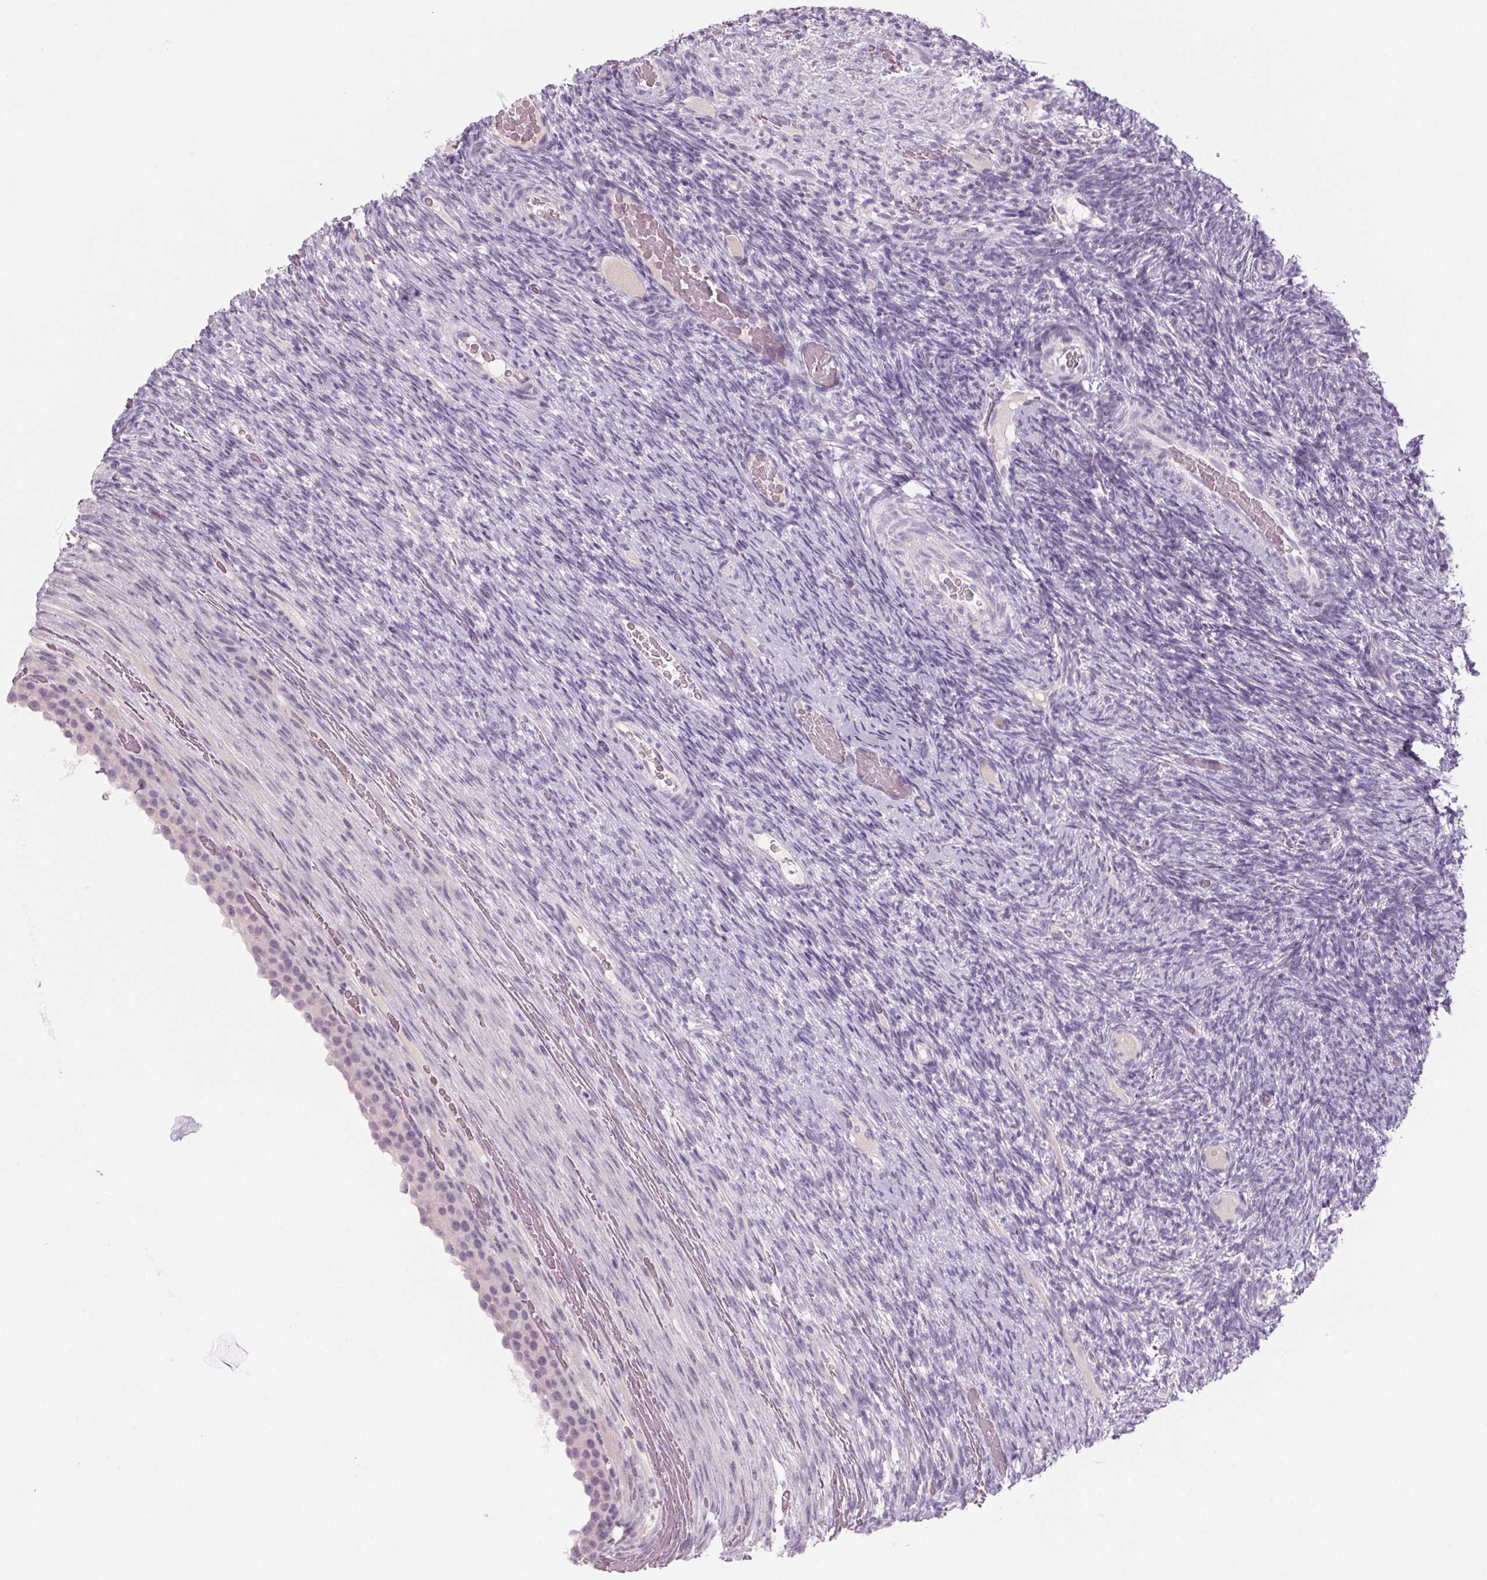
{"staining": {"intensity": "negative", "quantity": "none", "location": "none"}, "tissue": "ovary", "cell_type": "Follicle cells", "image_type": "normal", "snomed": [{"axis": "morphology", "description": "Normal tissue, NOS"}, {"axis": "topography", "description": "Ovary"}], "caption": "IHC histopathology image of normal ovary stained for a protein (brown), which reveals no positivity in follicle cells.", "gene": "ADAM20", "patient": {"sex": "female", "age": 34}}